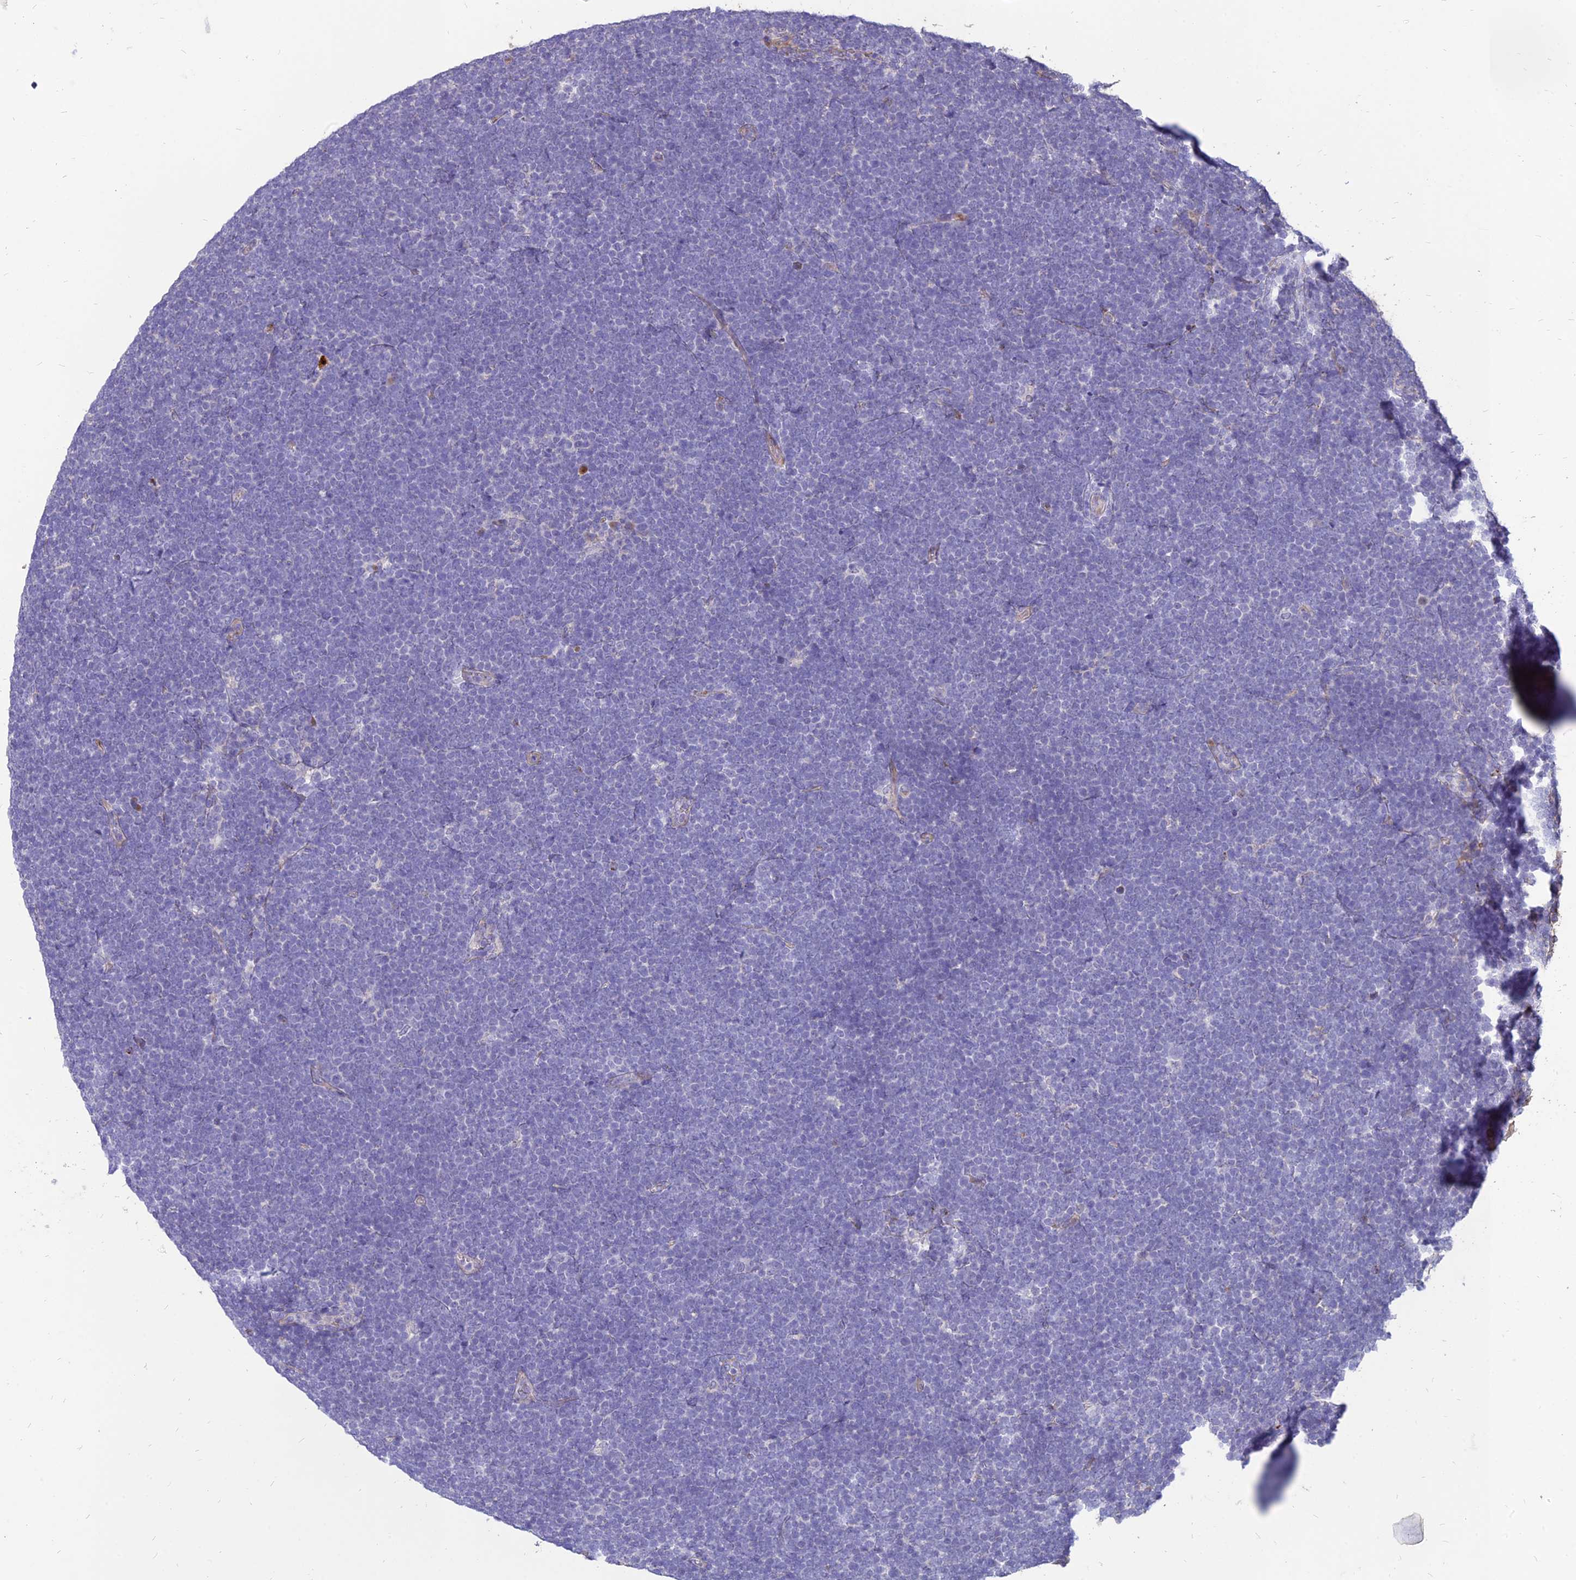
{"staining": {"intensity": "negative", "quantity": "none", "location": "none"}, "tissue": "lymphoma", "cell_type": "Tumor cells", "image_type": "cancer", "snomed": [{"axis": "morphology", "description": "Malignant lymphoma, non-Hodgkin's type, High grade"}, {"axis": "topography", "description": "Lymph node"}], "caption": "Protein analysis of lymphoma shows no significant positivity in tumor cells.", "gene": "ST3GAL6", "patient": {"sex": "male", "age": 13}}